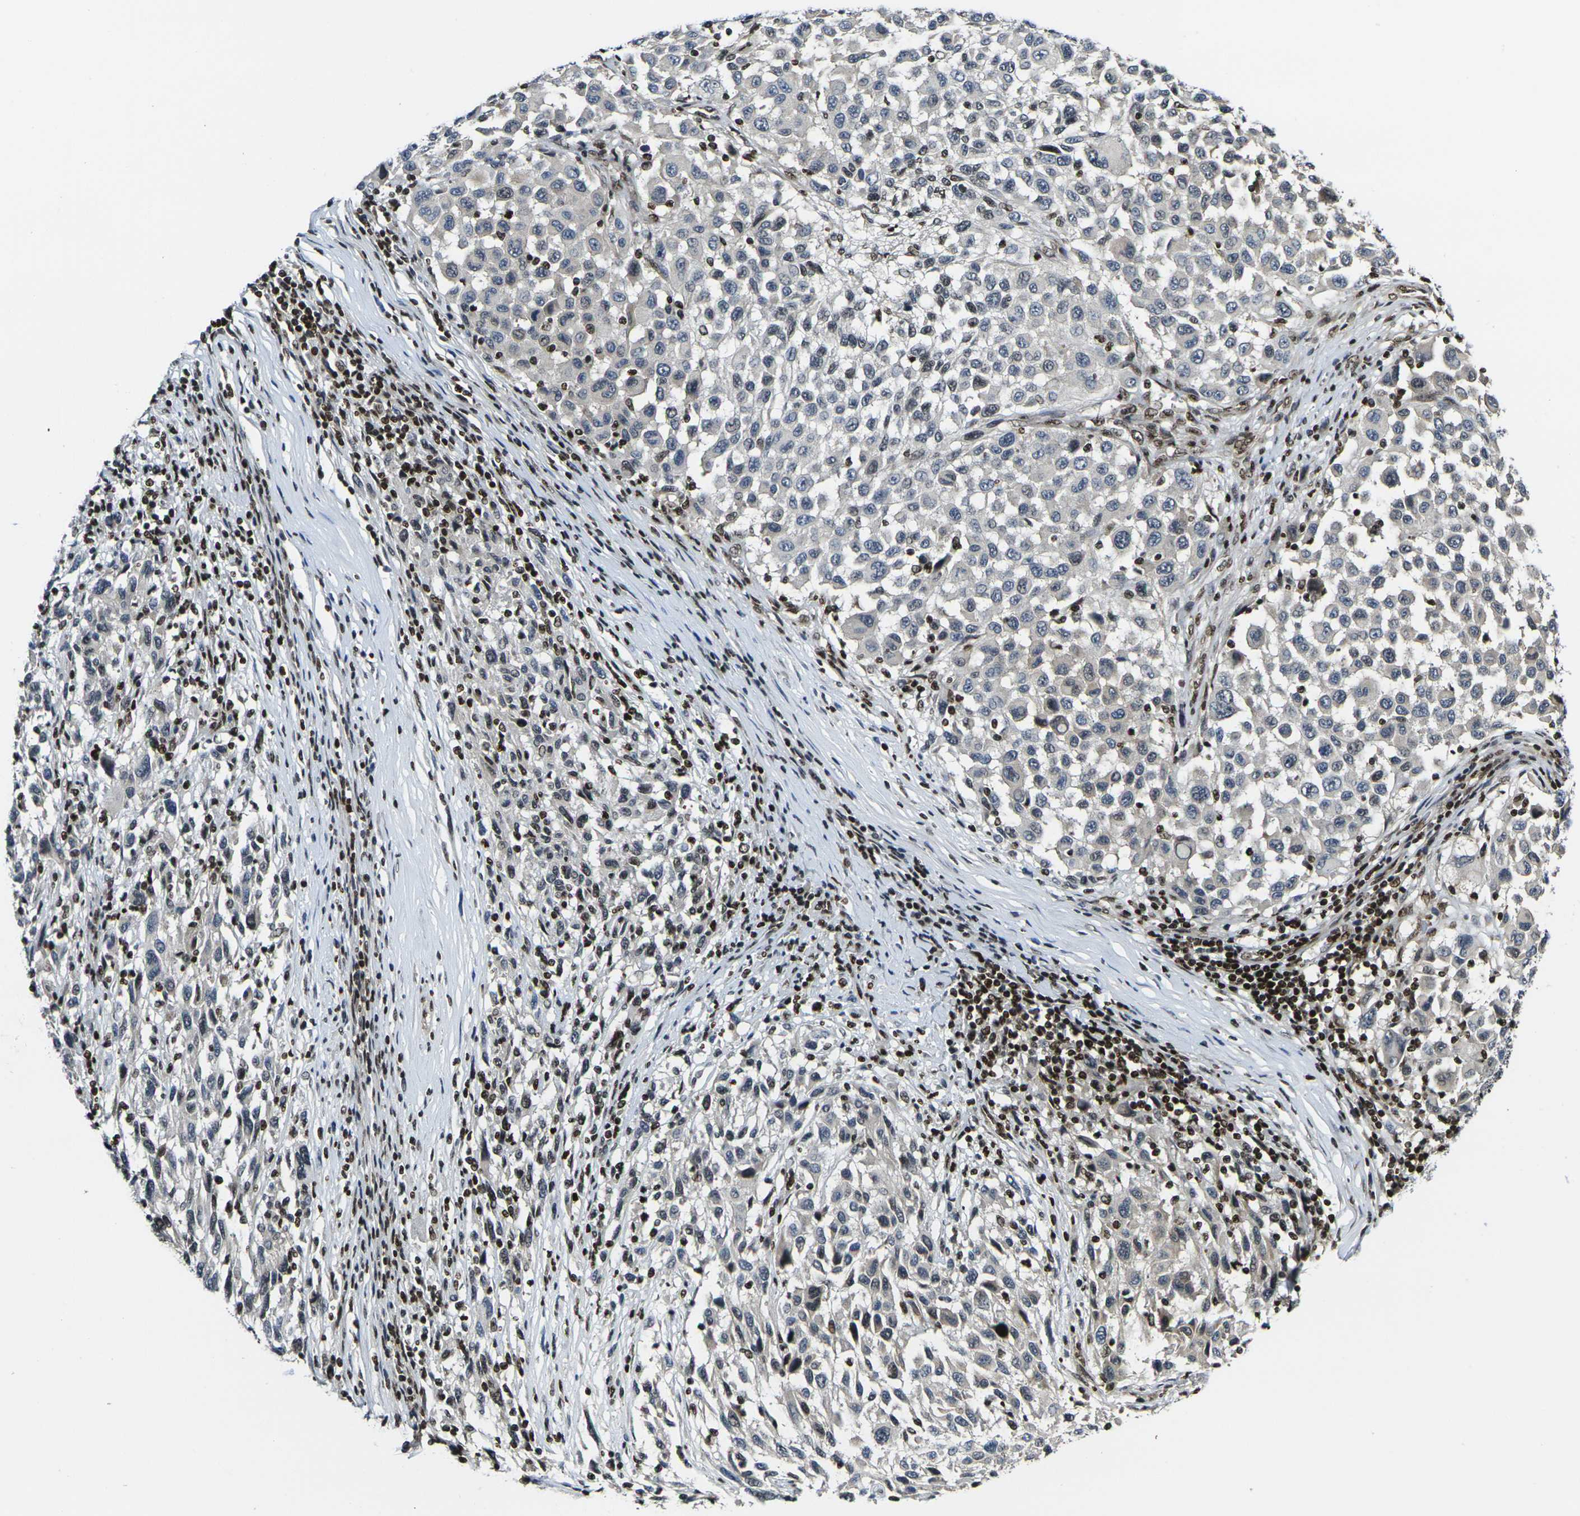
{"staining": {"intensity": "negative", "quantity": "none", "location": "none"}, "tissue": "melanoma", "cell_type": "Tumor cells", "image_type": "cancer", "snomed": [{"axis": "morphology", "description": "Malignant melanoma, Metastatic site"}, {"axis": "topography", "description": "Lymph node"}], "caption": "Malignant melanoma (metastatic site) stained for a protein using immunohistochemistry (IHC) demonstrates no positivity tumor cells.", "gene": "H1-10", "patient": {"sex": "male", "age": 61}}